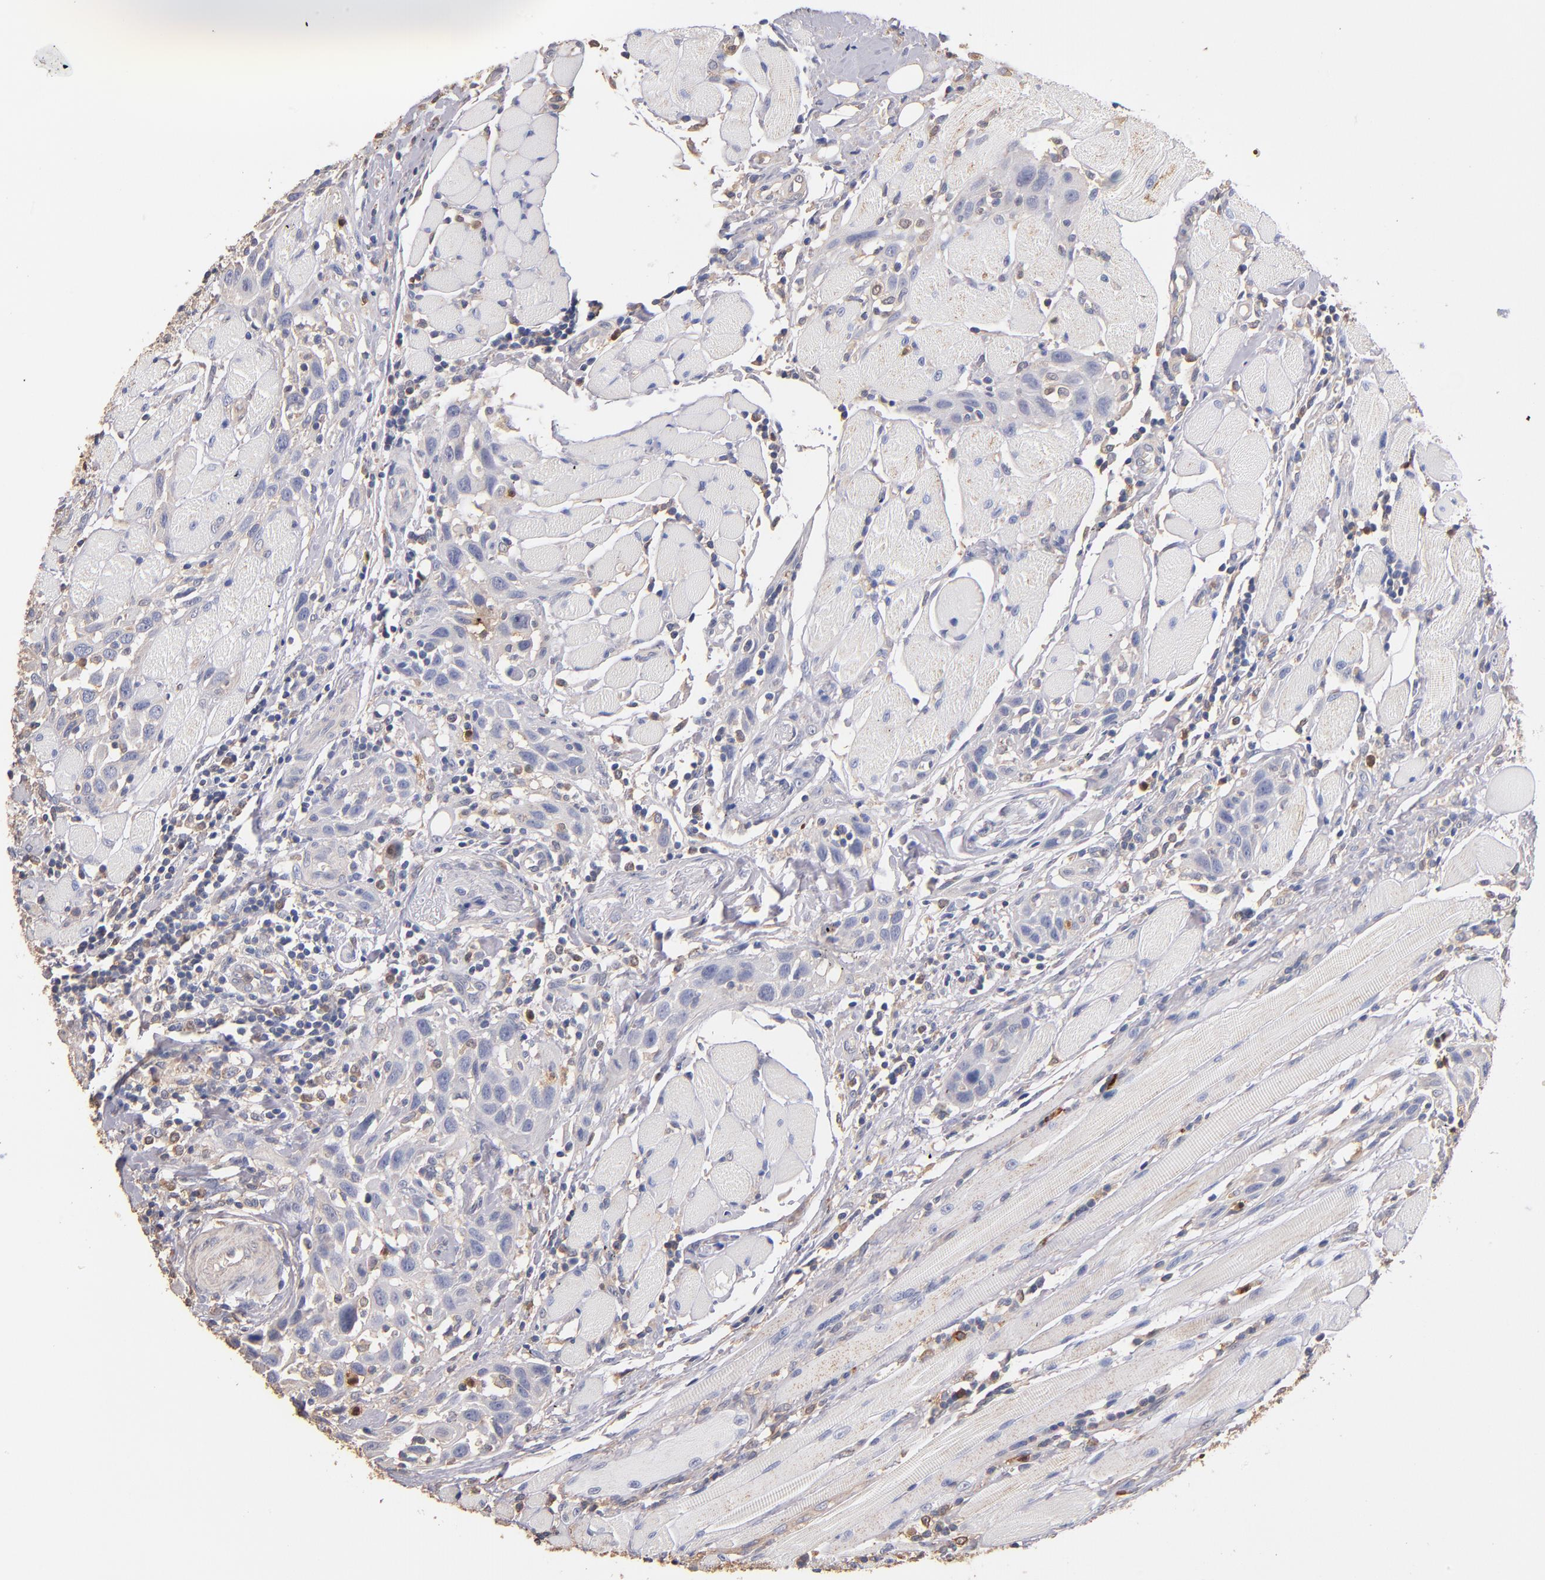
{"staining": {"intensity": "negative", "quantity": "none", "location": "none"}, "tissue": "head and neck cancer", "cell_type": "Tumor cells", "image_type": "cancer", "snomed": [{"axis": "morphology", "description": "Squamous cell carcinoma, NOS"}, {"axis": "topography", "description": "Oral tissue"}, {"axis": "topography", "description": "Head-Neck"}], "caption": "Head and neck cancer was stained to show a protein in brown. There is no significant expression in tumor cells.", "gene": "RO60", "patient": {"sex": "female", "age": 50}}